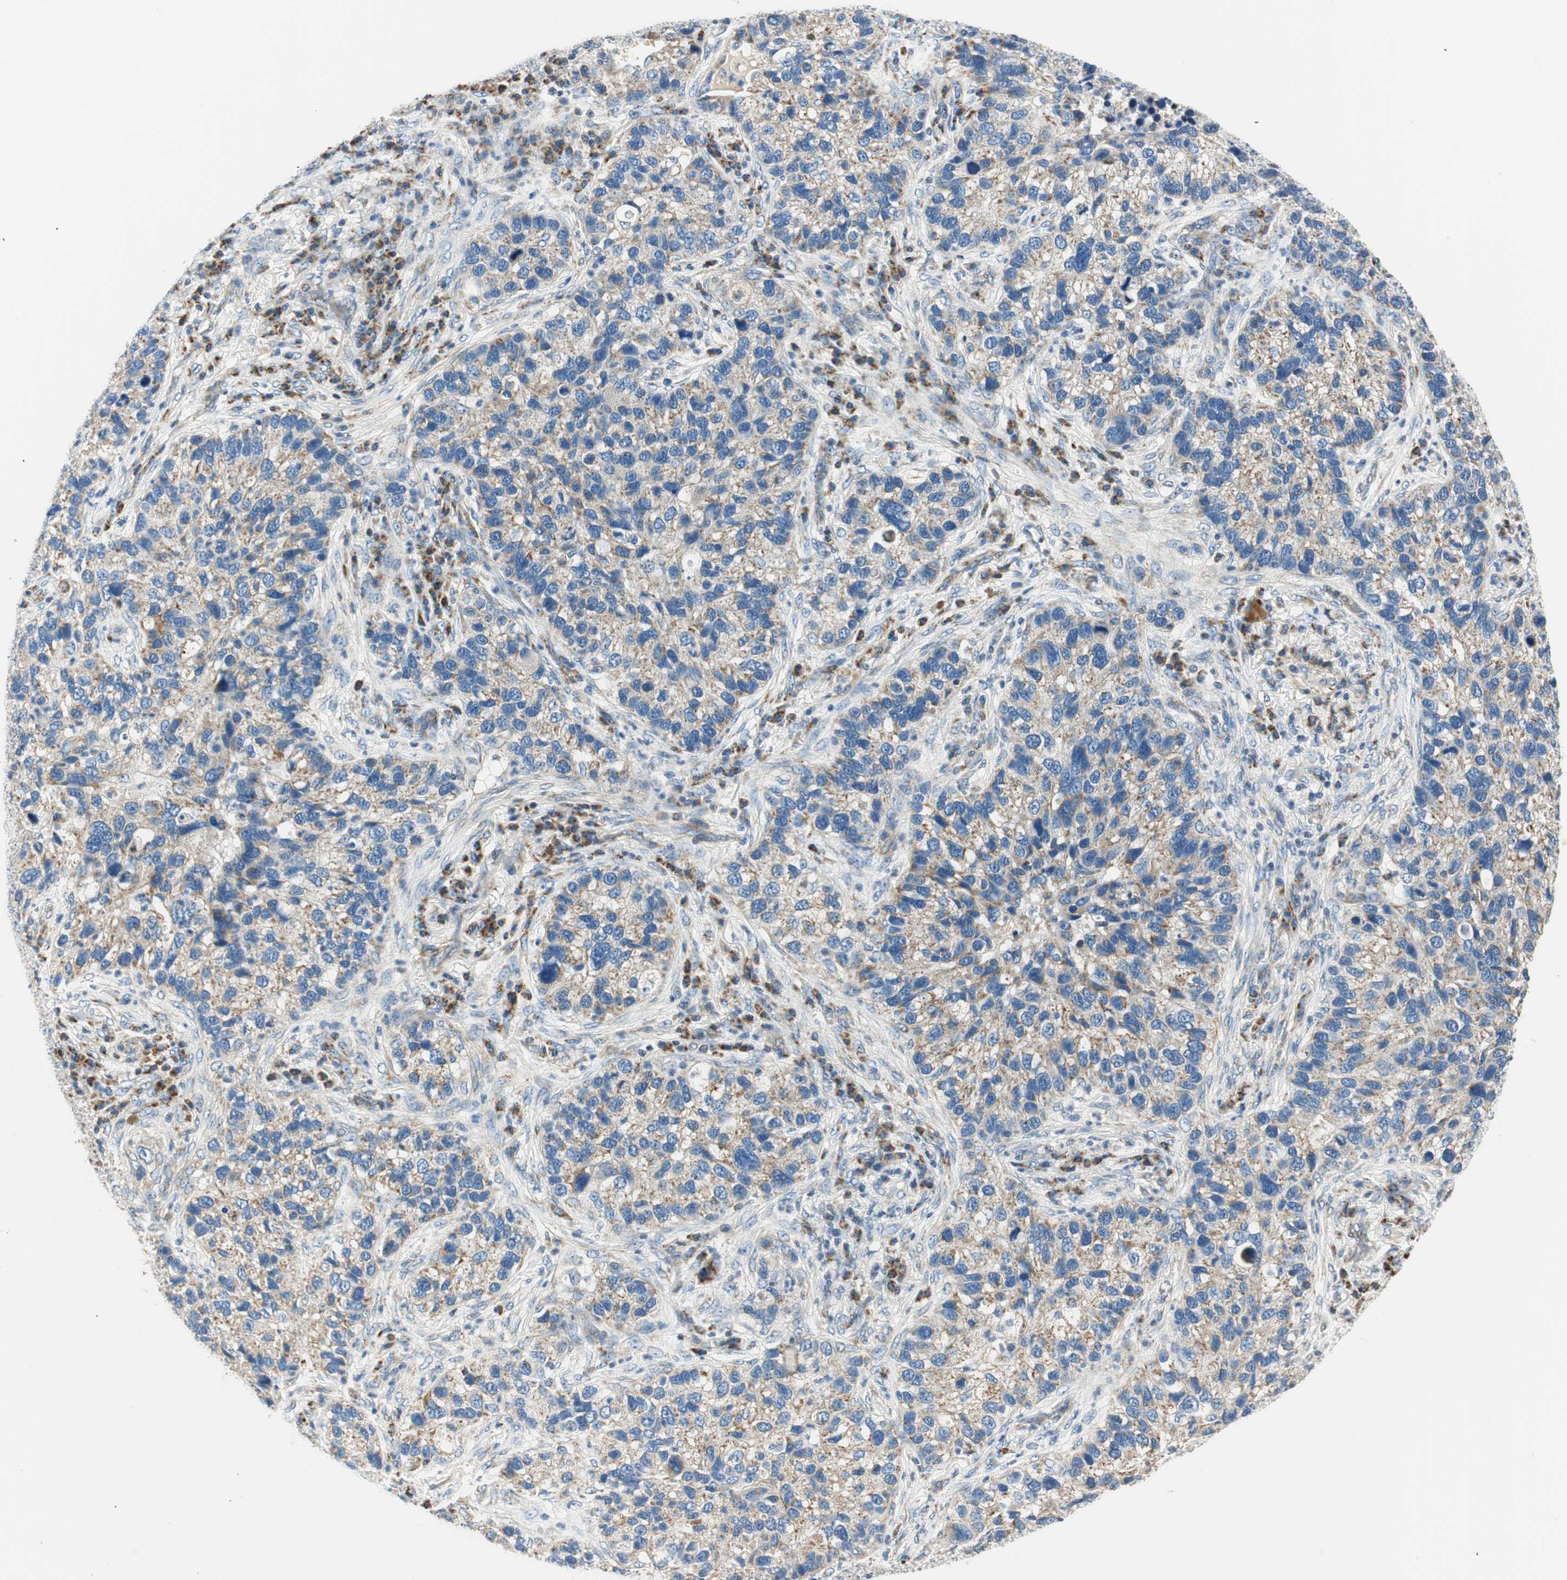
{"staining": {"intensity": "weak", "quantity": ">75%", "location": "cytoplasmic/membranous"}, "tissue": "lung cancer", "cell_type": "Tumor cells", "image_type": "cancer", "snomed": [{"axis": "morphology", "description": "Normal tissue, NOS"}, {"axis": "morphology", "description": "Adenocarcinoma, NOS"}, {"axis": "topography", "description": "Bronchus"}, {"axis": "topography", "description": "Lung"}], "caption": "A histopathology image showing weak cytoplasmic/membranous positivity in approximately >75% of tumor cells in lung cancer (adenocarcinoma), as visualized by brown immunohistochemical staining.", "gene": "RORB", "patient": {"sex": "male", "age": 54}}